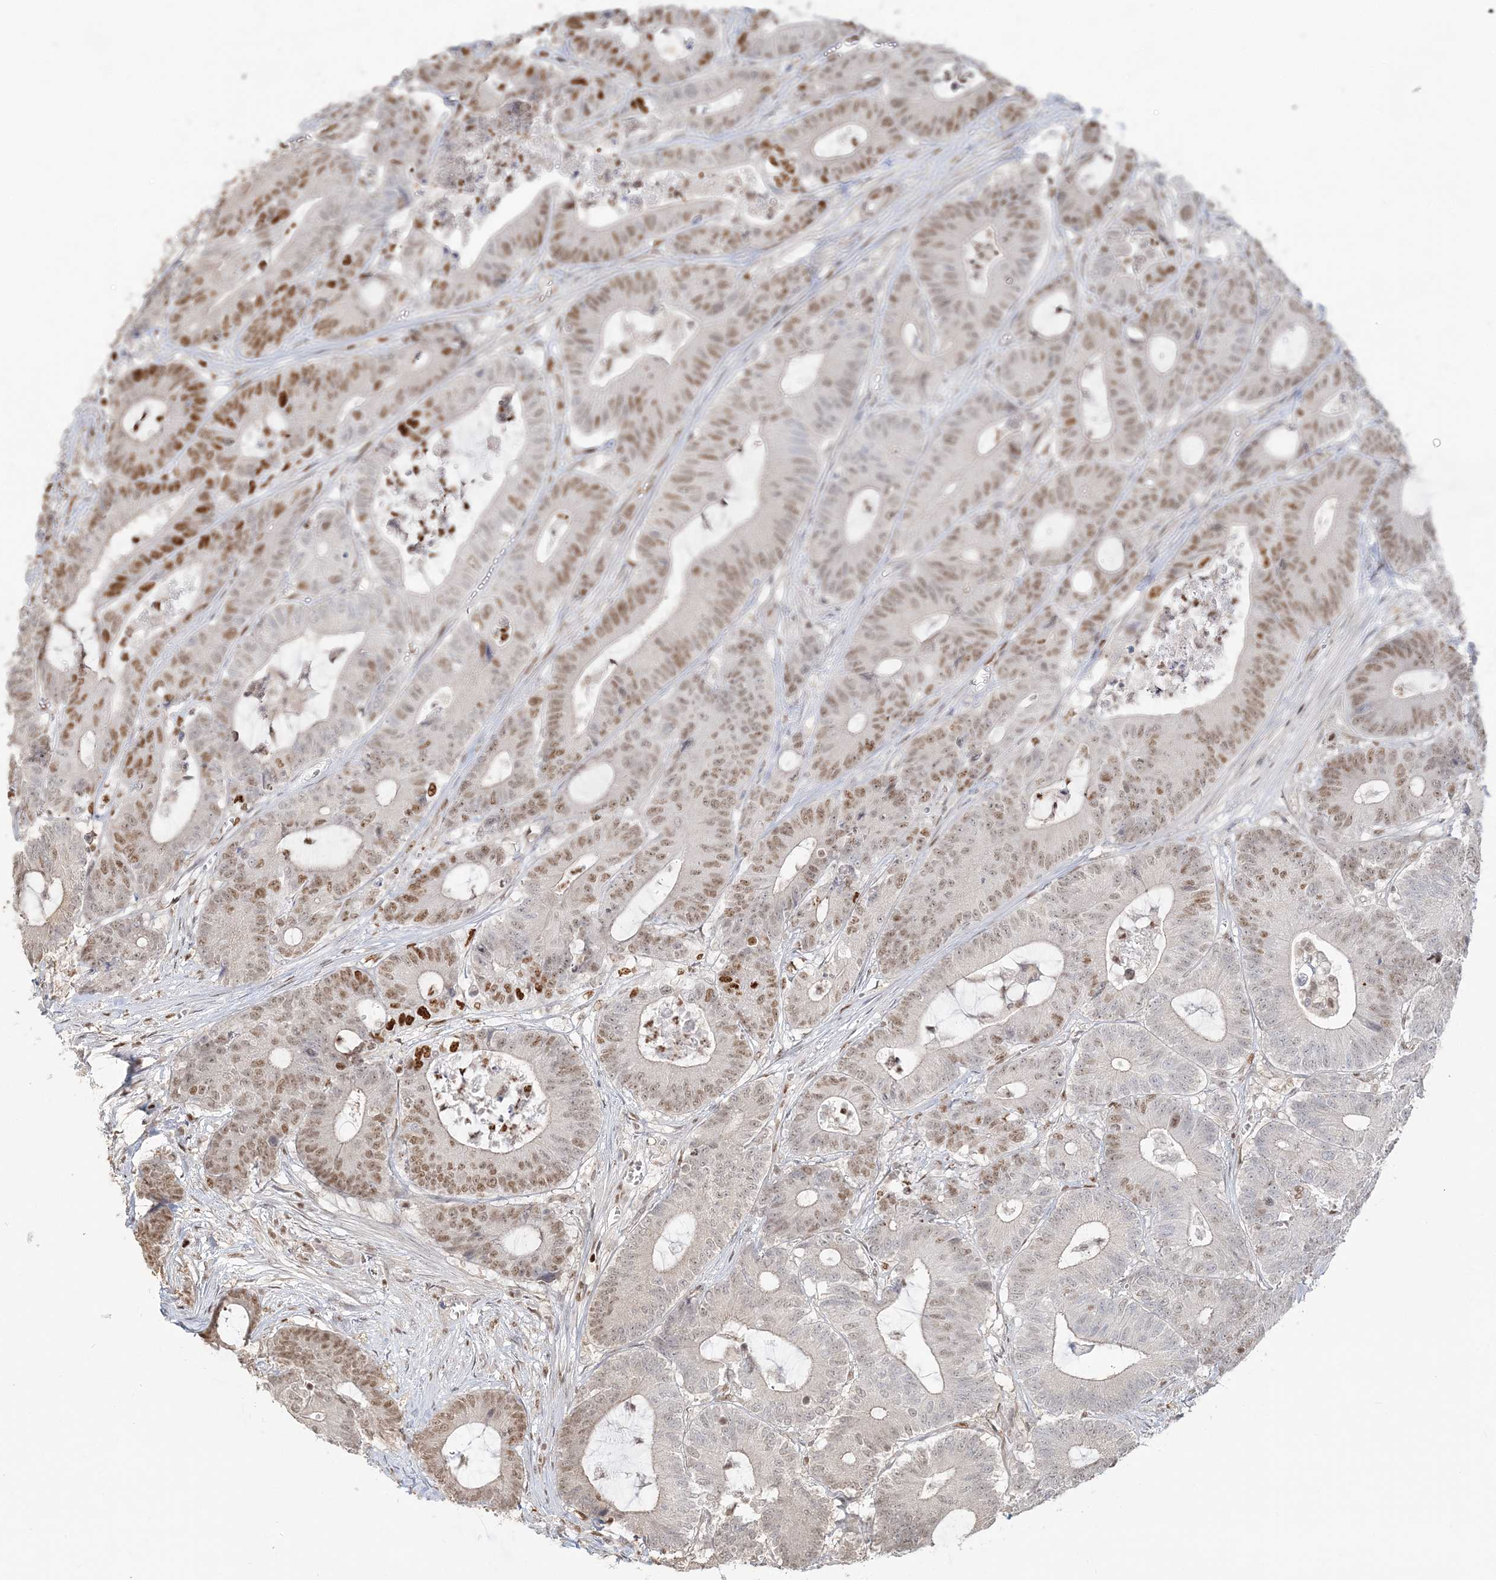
{"staining": {"intensity": "moderate", "quantity": ">75%", "location": "nuclear"}, "tissue": "colorectal cancer", "cell_type": "Tumor cells", "image_type": "cancer", "snomed": [{"axis": "morphology", "description": "Adenocarcinoma, NOS"}, {"axis": "topography", "description": "Colon"}], "caption": "DAB immunohistochemical staining of human adenocarcinoma (colorectal) reveals moderate nuclear protein positivity in about >75% of tumor cells.", "gene": "SUMO2", "patient": {"sex": "female", "age": 84}}